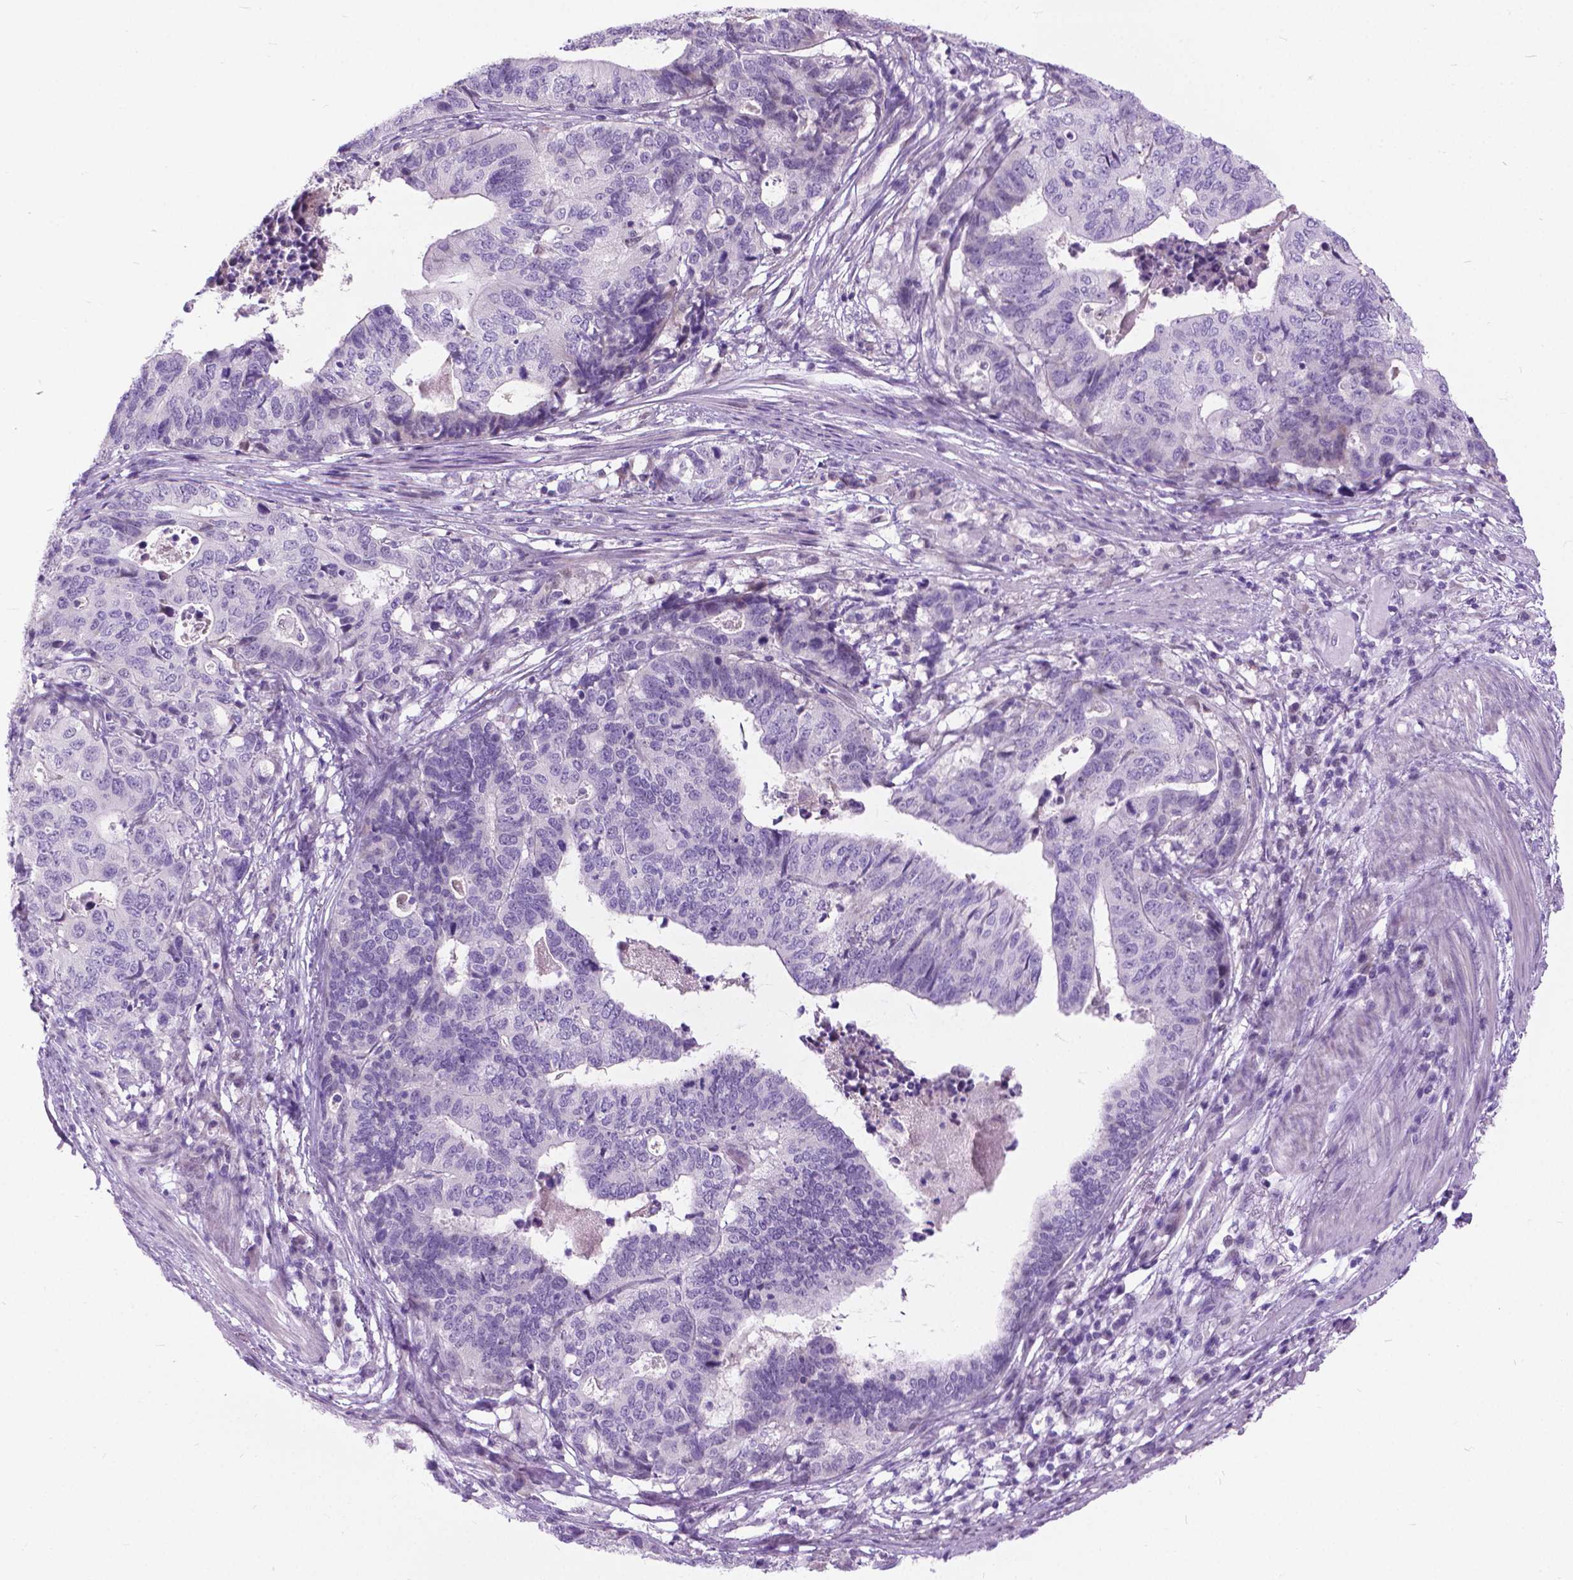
{"staining": {"intensity": "negative", "quantity": "none", "location": "none"}, "tissue": "stomach cancer", "cell_type": "Tumor cells", "image_type": "cancer", "snomed": [{"axis": "morphology", "description": "Adenocarcinoma, NOS"}, {"axis": "topography", "description": "Stomach, upper"}], "caption": "High power microscopy histopathology image of an immunohistochemistry micrograph of stomach cancer (adenocarcinoma), revealing no significant positivity in tumor cells.", "gene": "APCDD1L", "patient": {"sex": "female", "age": 67}}